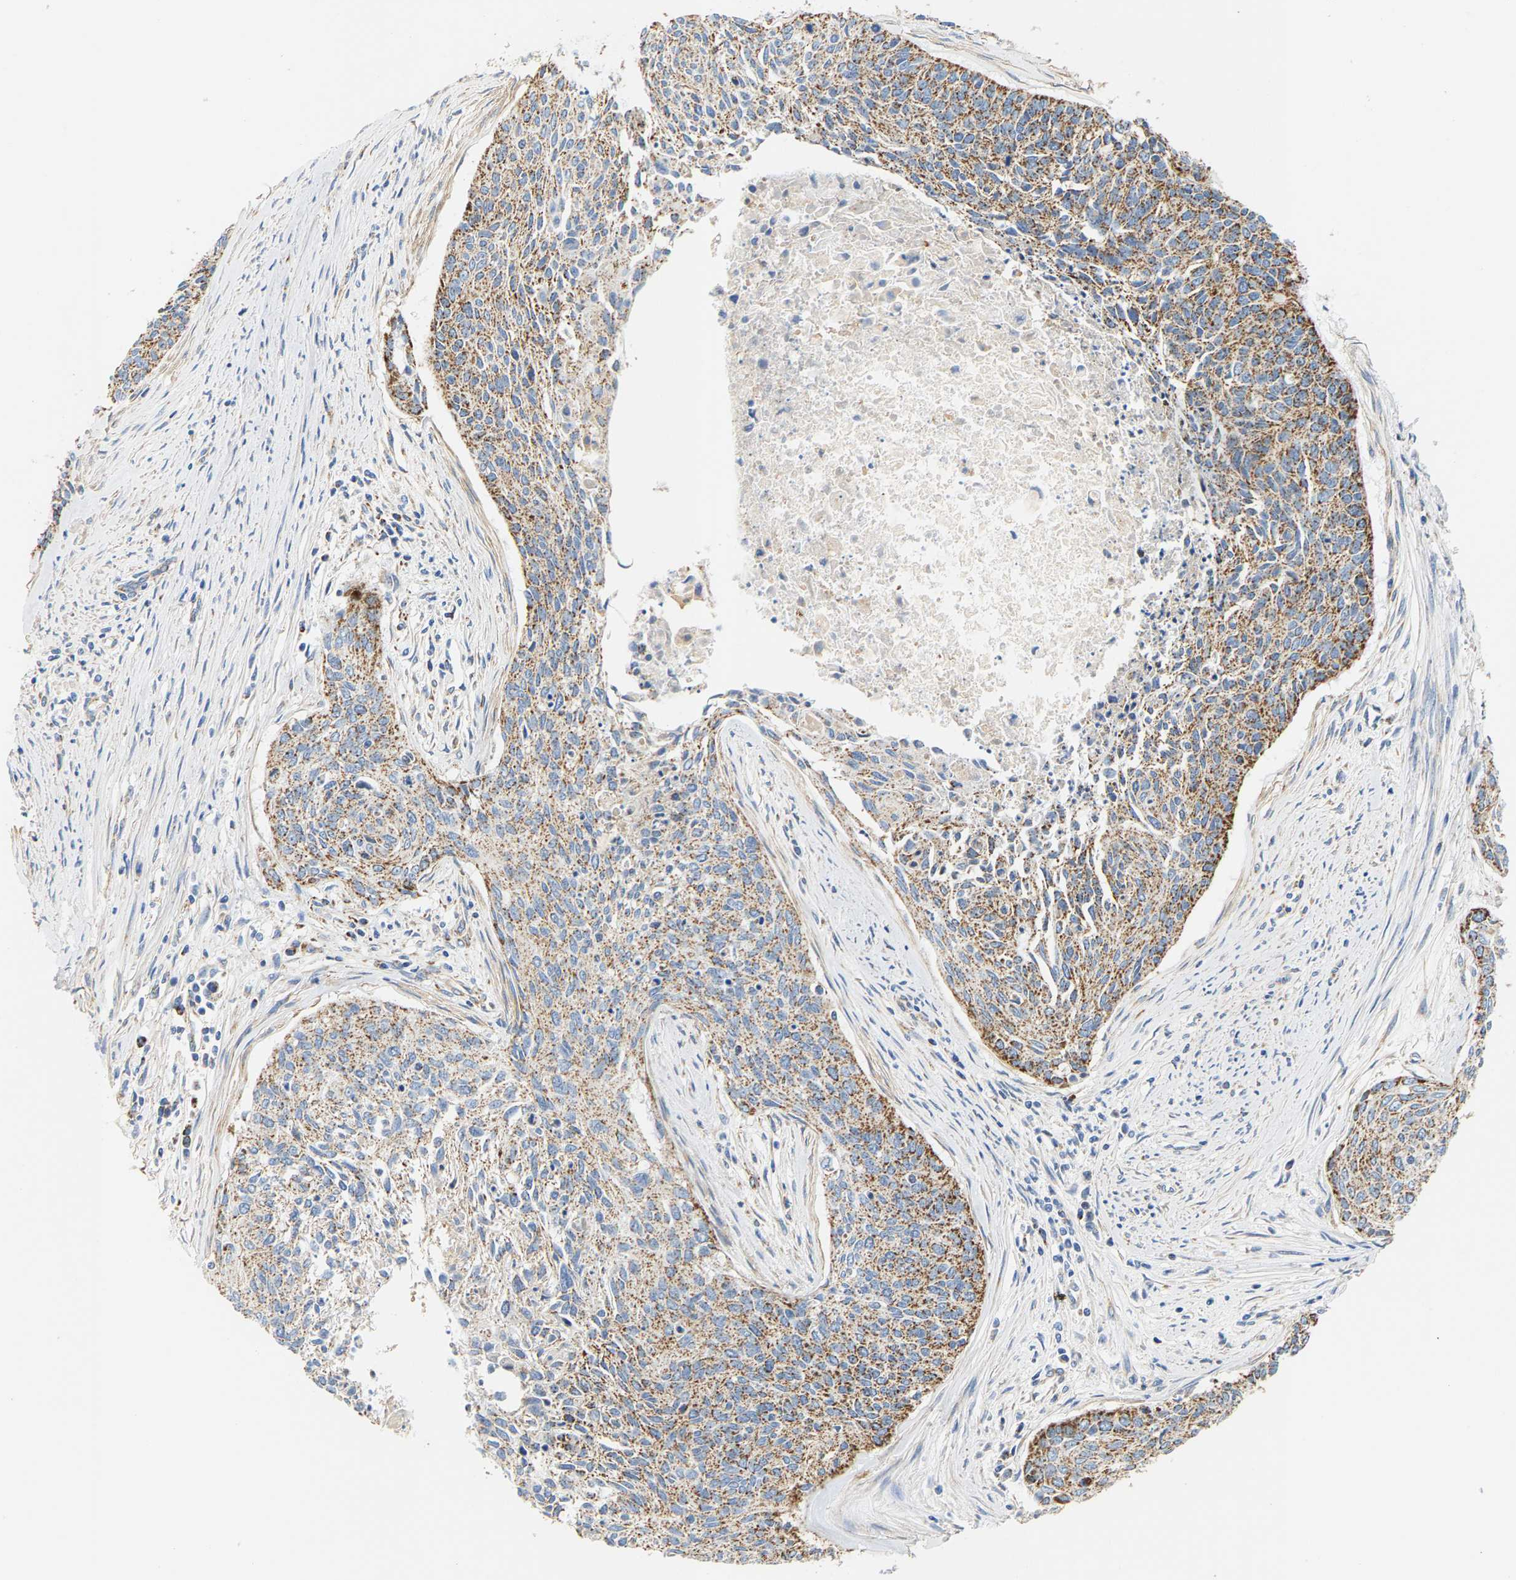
{"staining": {"intensity": "moderate", "quantity": ">75%", "location": "cytoplasmic/membranous"}, "tissue": "cervical cancer", "cell_type": "Tumor cells", "image_type": "cancer", "snomed": [{"axis": "morphology", "description": "Squamous cell carcinoma, NOS"}, {"axis": "topography", "description": "Cervix"}], "caption": "Immunohistochemical staining of human squamous cell carcinoma (cervical) displays medium levels of moderate cytoplasmic/membranous protein staining in about >75% of tumor cells. Using DAB (3,3'-diaminobenzidine) (brown) and hematoxylin (blue) stains, captured at high magnification using brightfield microscopy.", "gene": "SHMT2", "patient": {"sex": "female", "age": 55}}